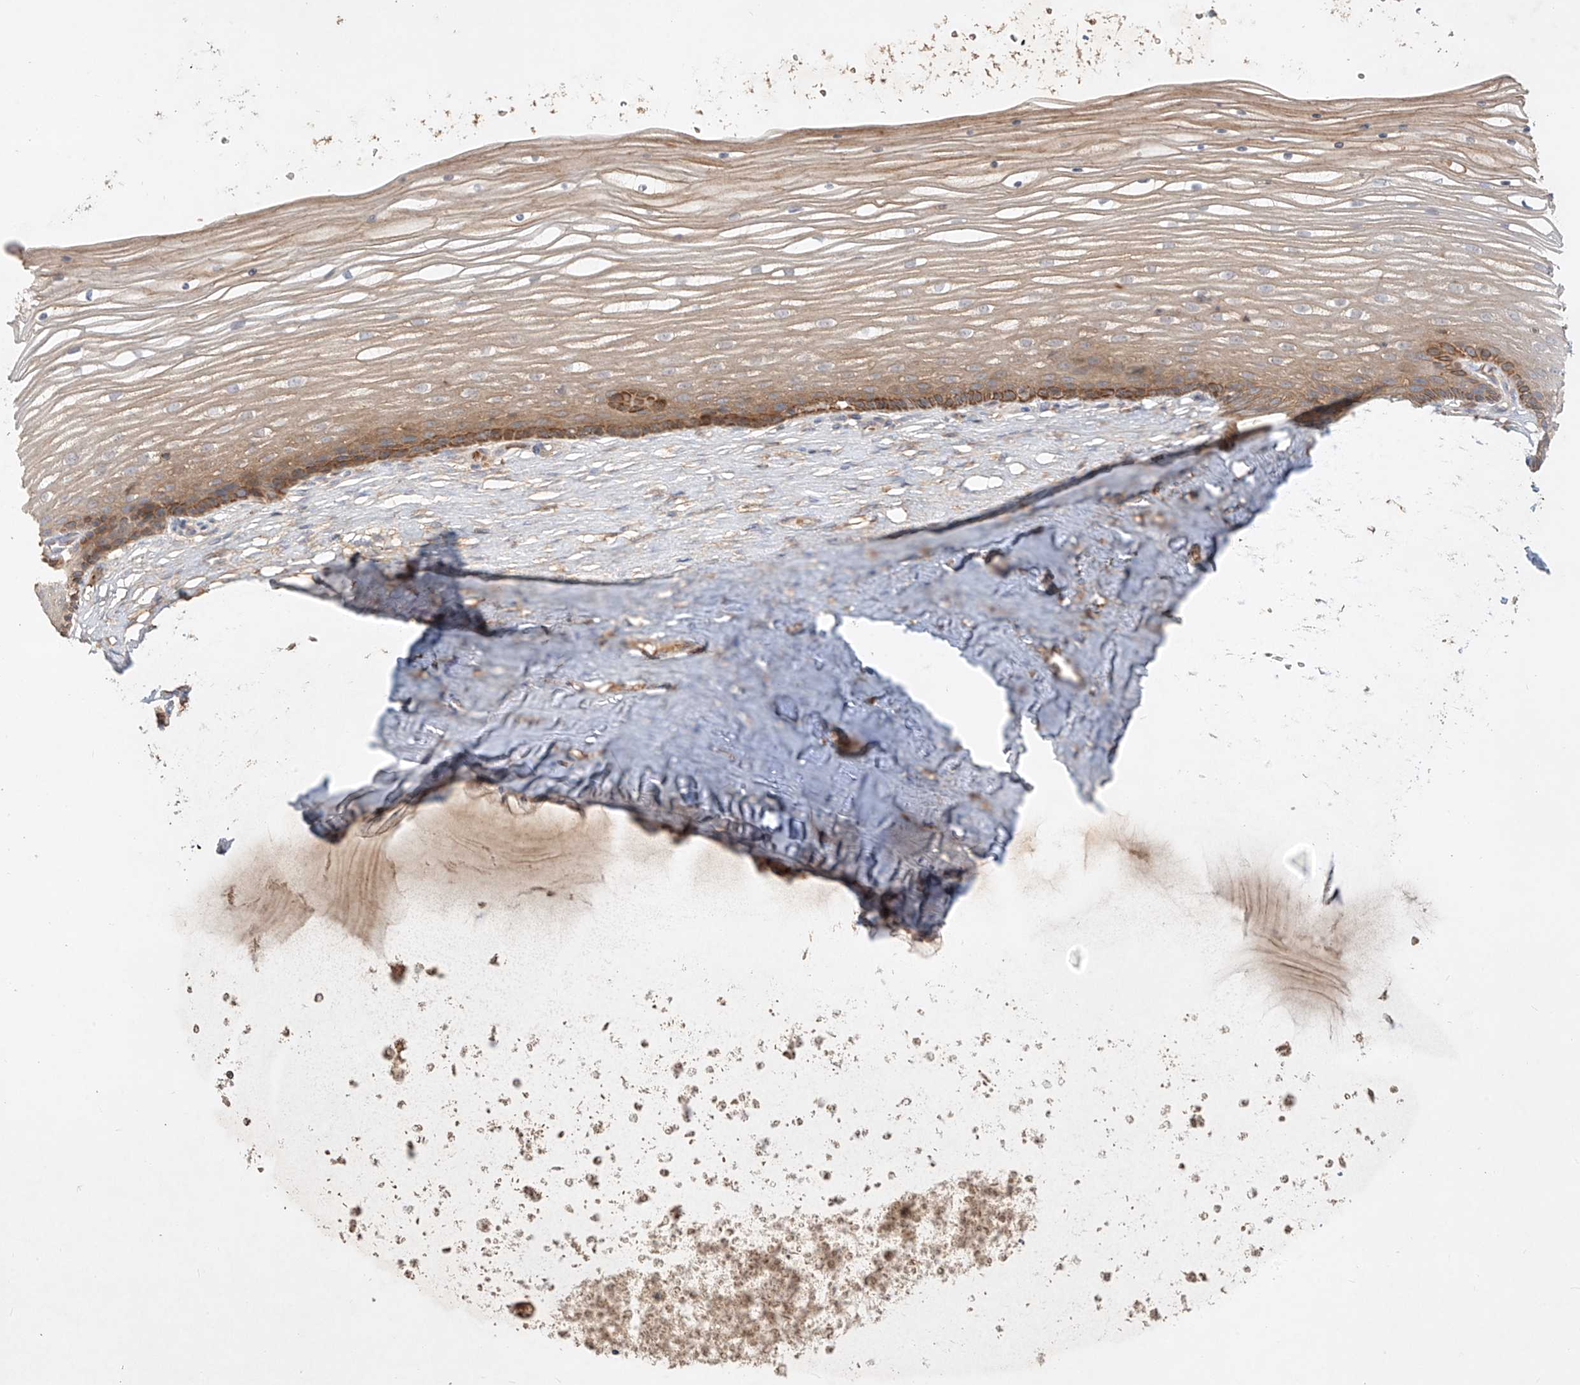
{"staining": {"intensity": "moderate", "quantity": "<25%", "location": "cytoplasmic/membranous"}, "tissue": "vagina", "cell_type": "Squamous epithelial cells", "image_type": "normal", "snomed": [{"axis": "morphology", "description": "Normal tissue, NOS"}, {"axis": "topography", "description": "Vagina"}, {"axis": "topography", "description": "Cervix"}], "caption": "Moderate cytoplasmic/membranous protein staining is seen in about <25% of squamous epithelial cells in vagina. The protein is shown in brown color, while the nuclei are stained blue.", "gene": "KPNA7", "patient": {"sex": "female", "age": 40}}